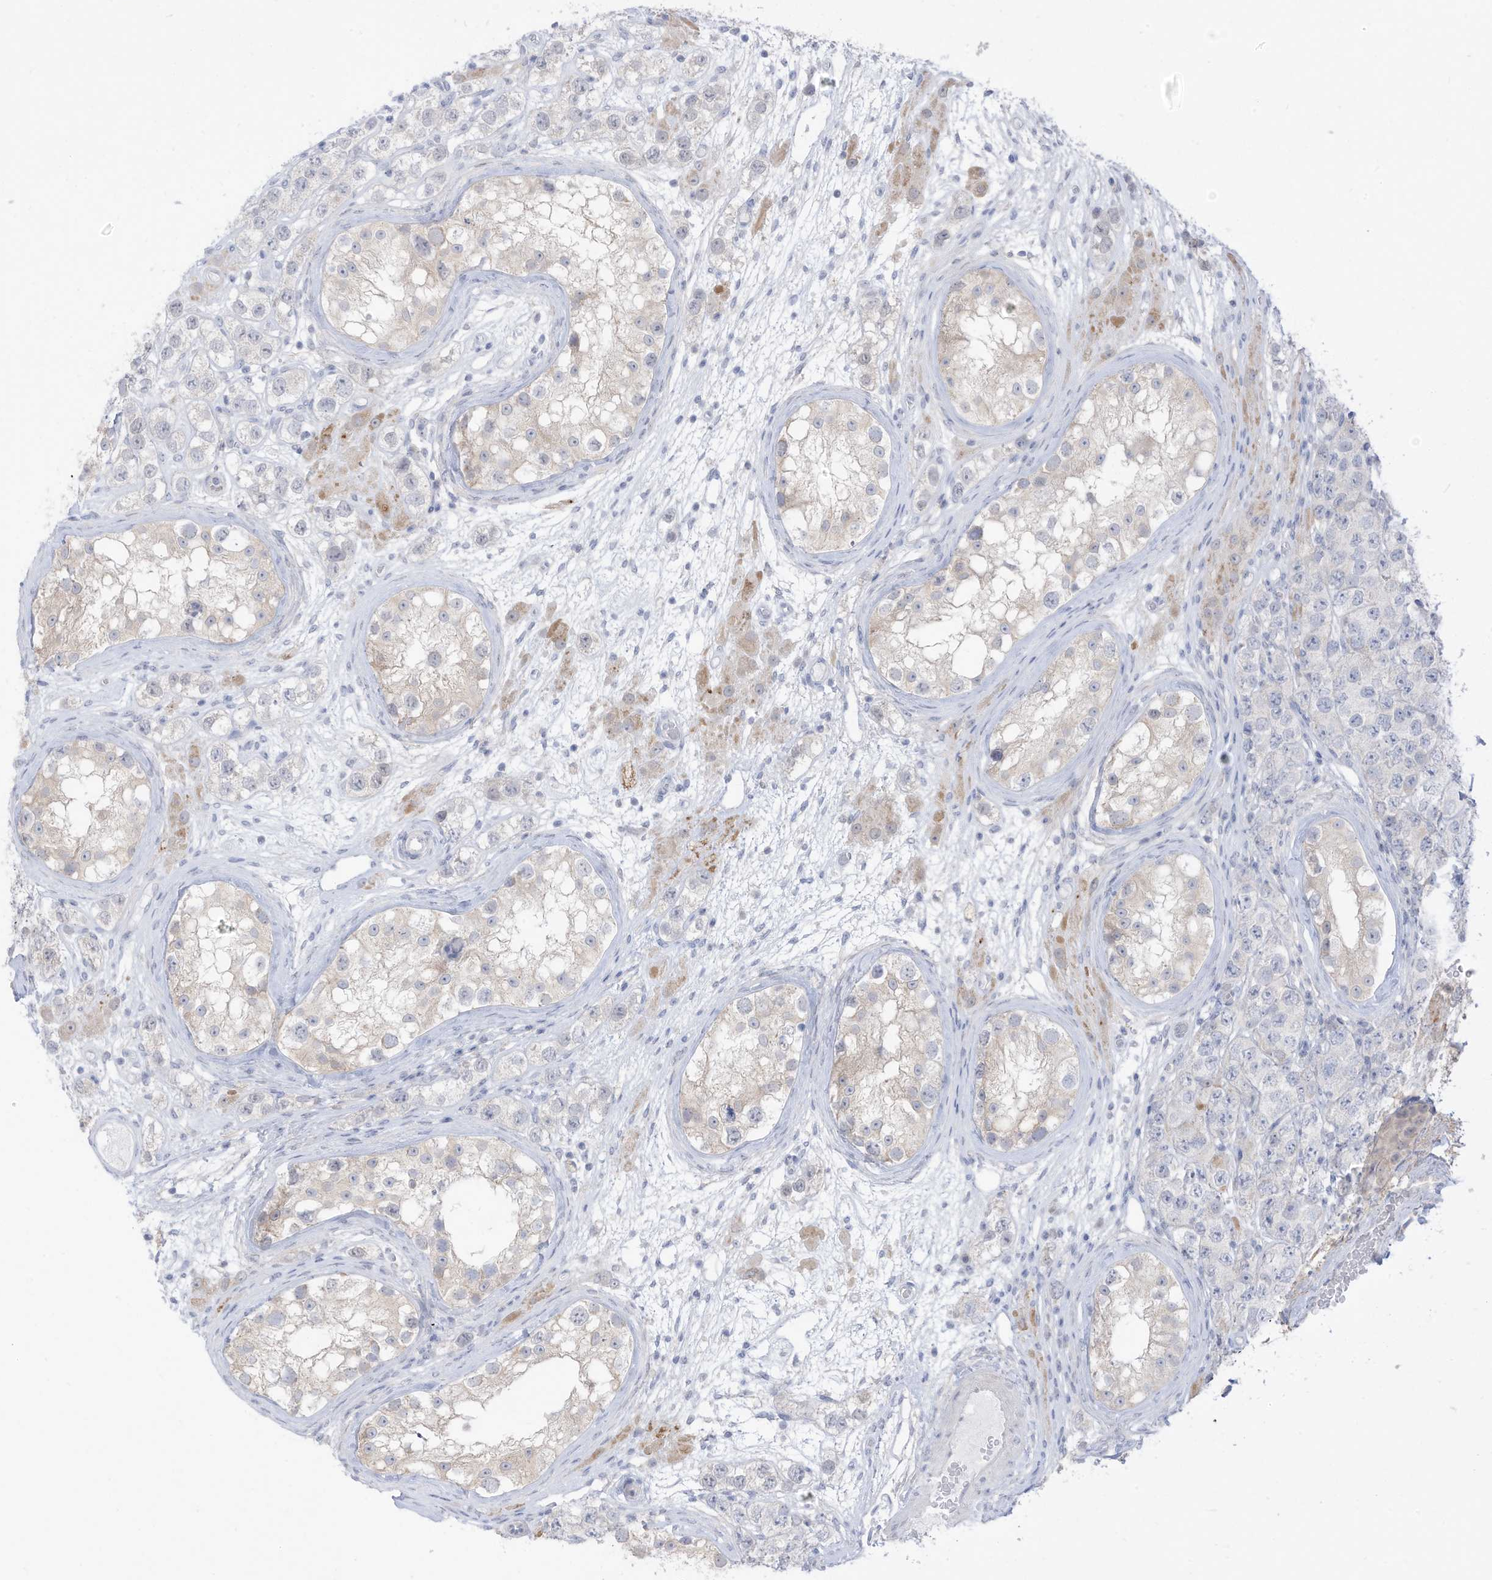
{"staining": {"intensity": "negative", "quantity": "none", "location": "none"}, "tissue": "testis cancer", "cell_type": "Tumor cells", "image_type": "cancer", "snomed": [{"axis": "morphology", "description": "Seminoma, NOS"}, {"axis": "topography", "description": "Testis"}], "caption": "Micrograph shows no protein staining in tumor cells of testis seminoma tissue. Nuclei are stained in blue.", "gene": "OGT", "patient": {"sex": "male", "age": 28}}